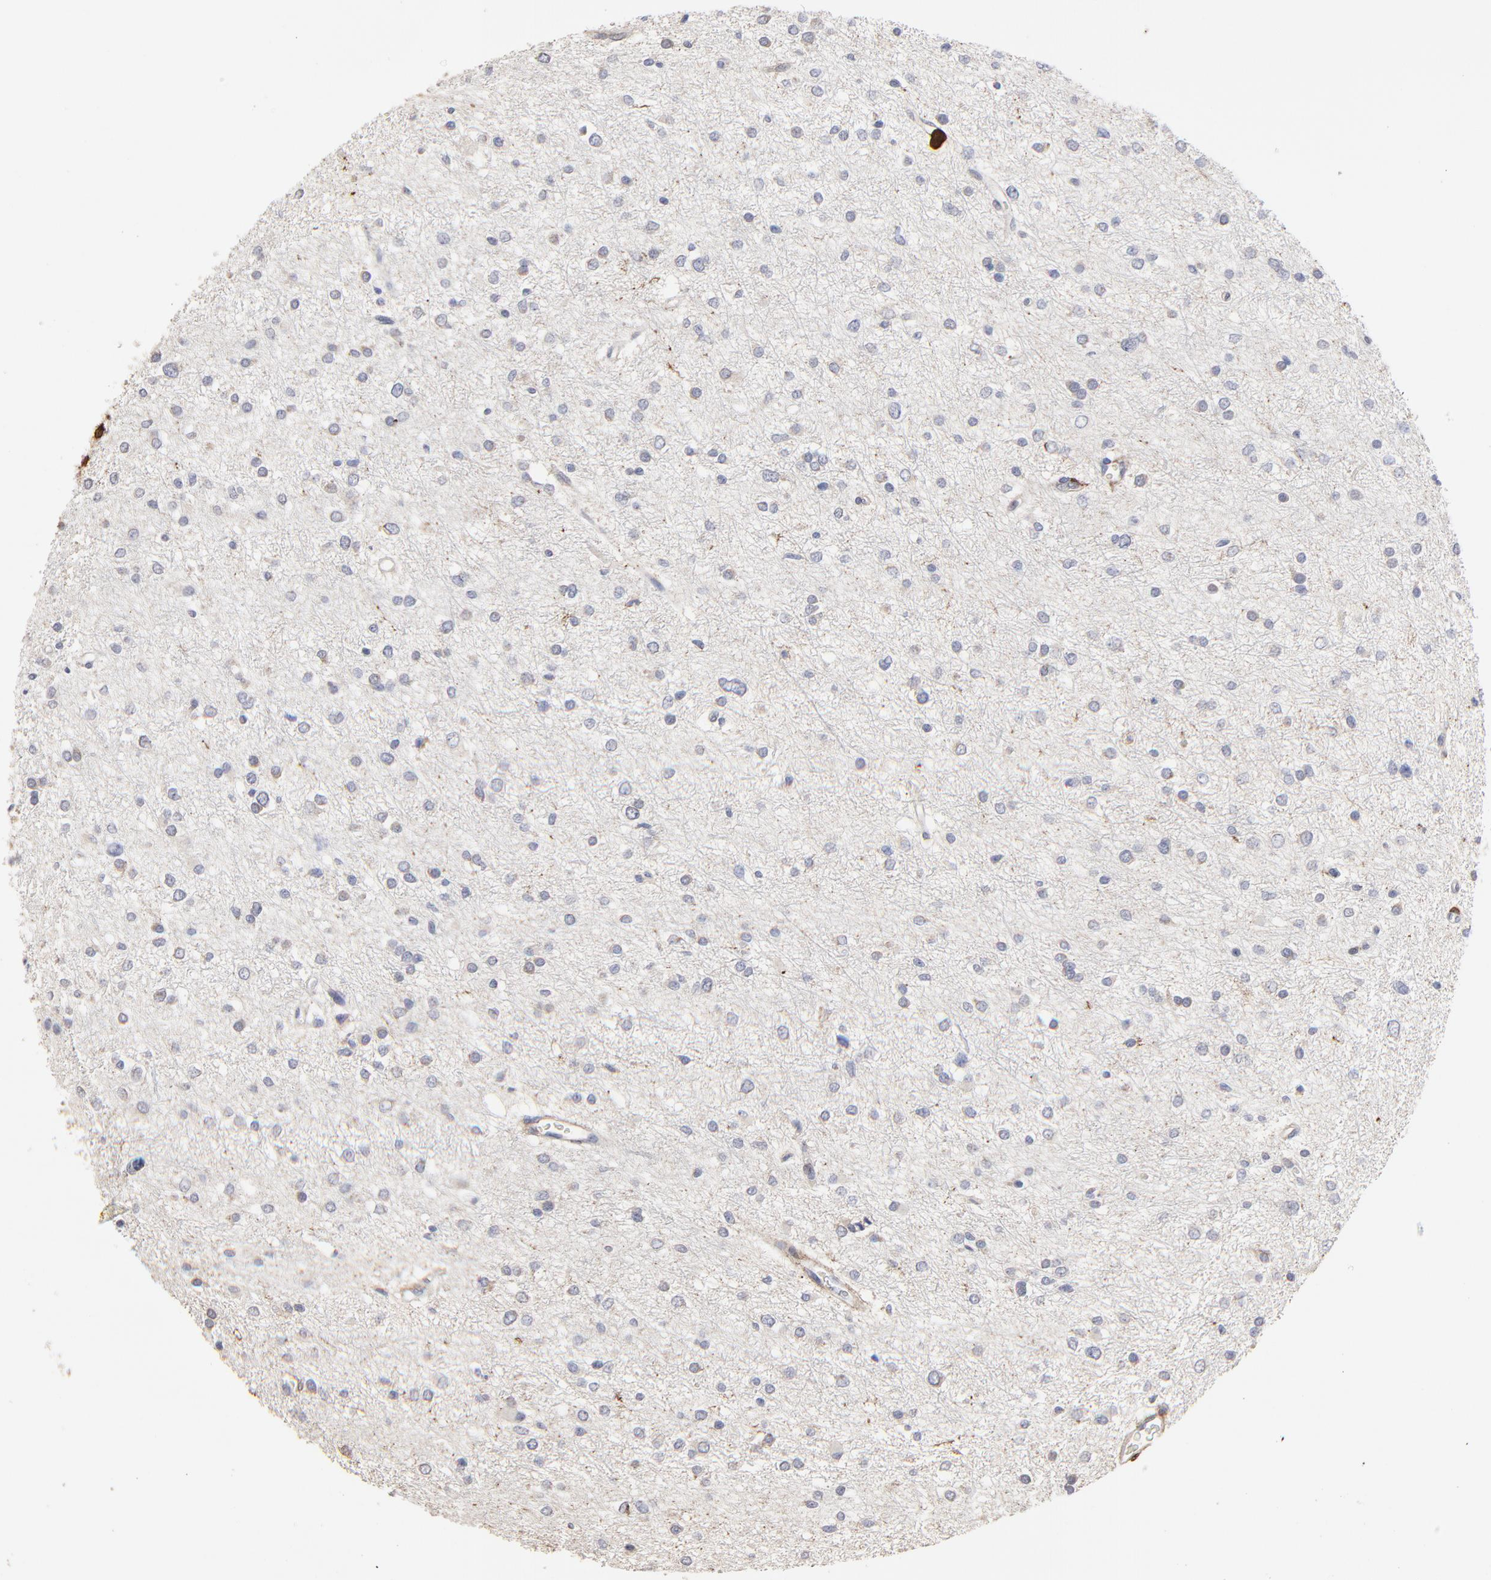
{"staining": {"intensity": "negative", "quantity": "none", "location": "none"}, "tissue": "glioma", "cell_type": "Tumor cells", "image_type": "cancer", "snomed": [{"axis": "morphology", "description": "Glioma, malignant, Low grade"}, {"axis": "topography", "description": "Brain"}], "caption": "Immunohistochemical staining of glioma demonstrates no significant positivity in tumor cells. (DAB (3,3'-diaminobenzidine) immunohistochemistry (IHC), high magnification).", "gene": "SLC6A14", "patient": {"sex": "female", "age": 36}}